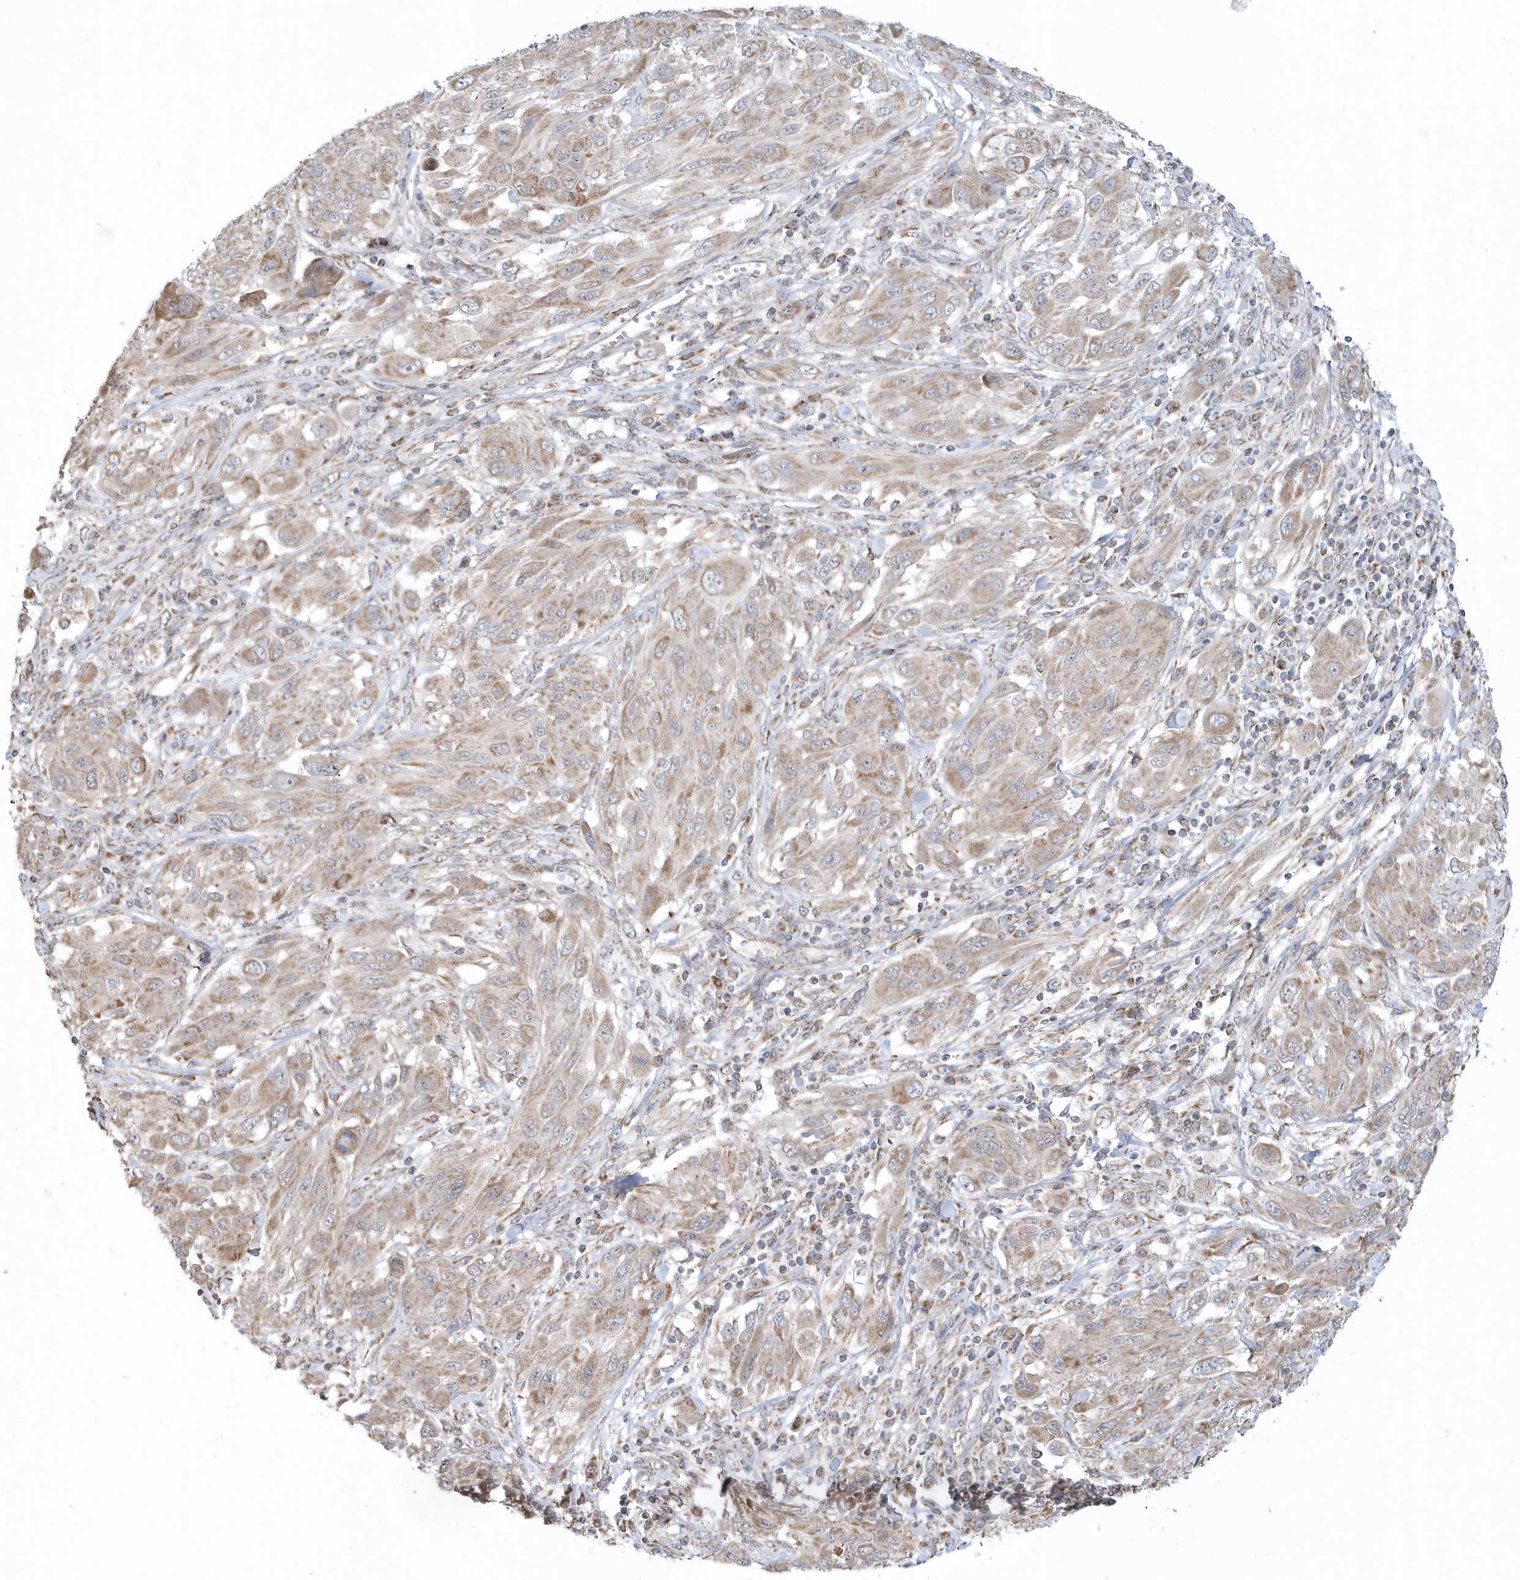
{"staining": {"intensity": "moderate", "quantity": ">75%", "location": "cytoplasmic/membranous"}, "tissue": "melanoma", "cell_type": "Tumor cells", "image_type": "cancer", "snomed": [{"axis": "morphology", "description": "Malignant melanoma, NOS"}, {"axis": "topography", "description": "Skin"}], "caption": "Tumor cells show moderate cytoplasmic/membranous staining in approximately >75% of cells in malignant melanoma. Using DAB (brown) and hematoxylin (blue) stains, captured at high magnification using brightfield microscopy.", "gene": "SLX9", "patient": {"sex": "female", "age": 91}}